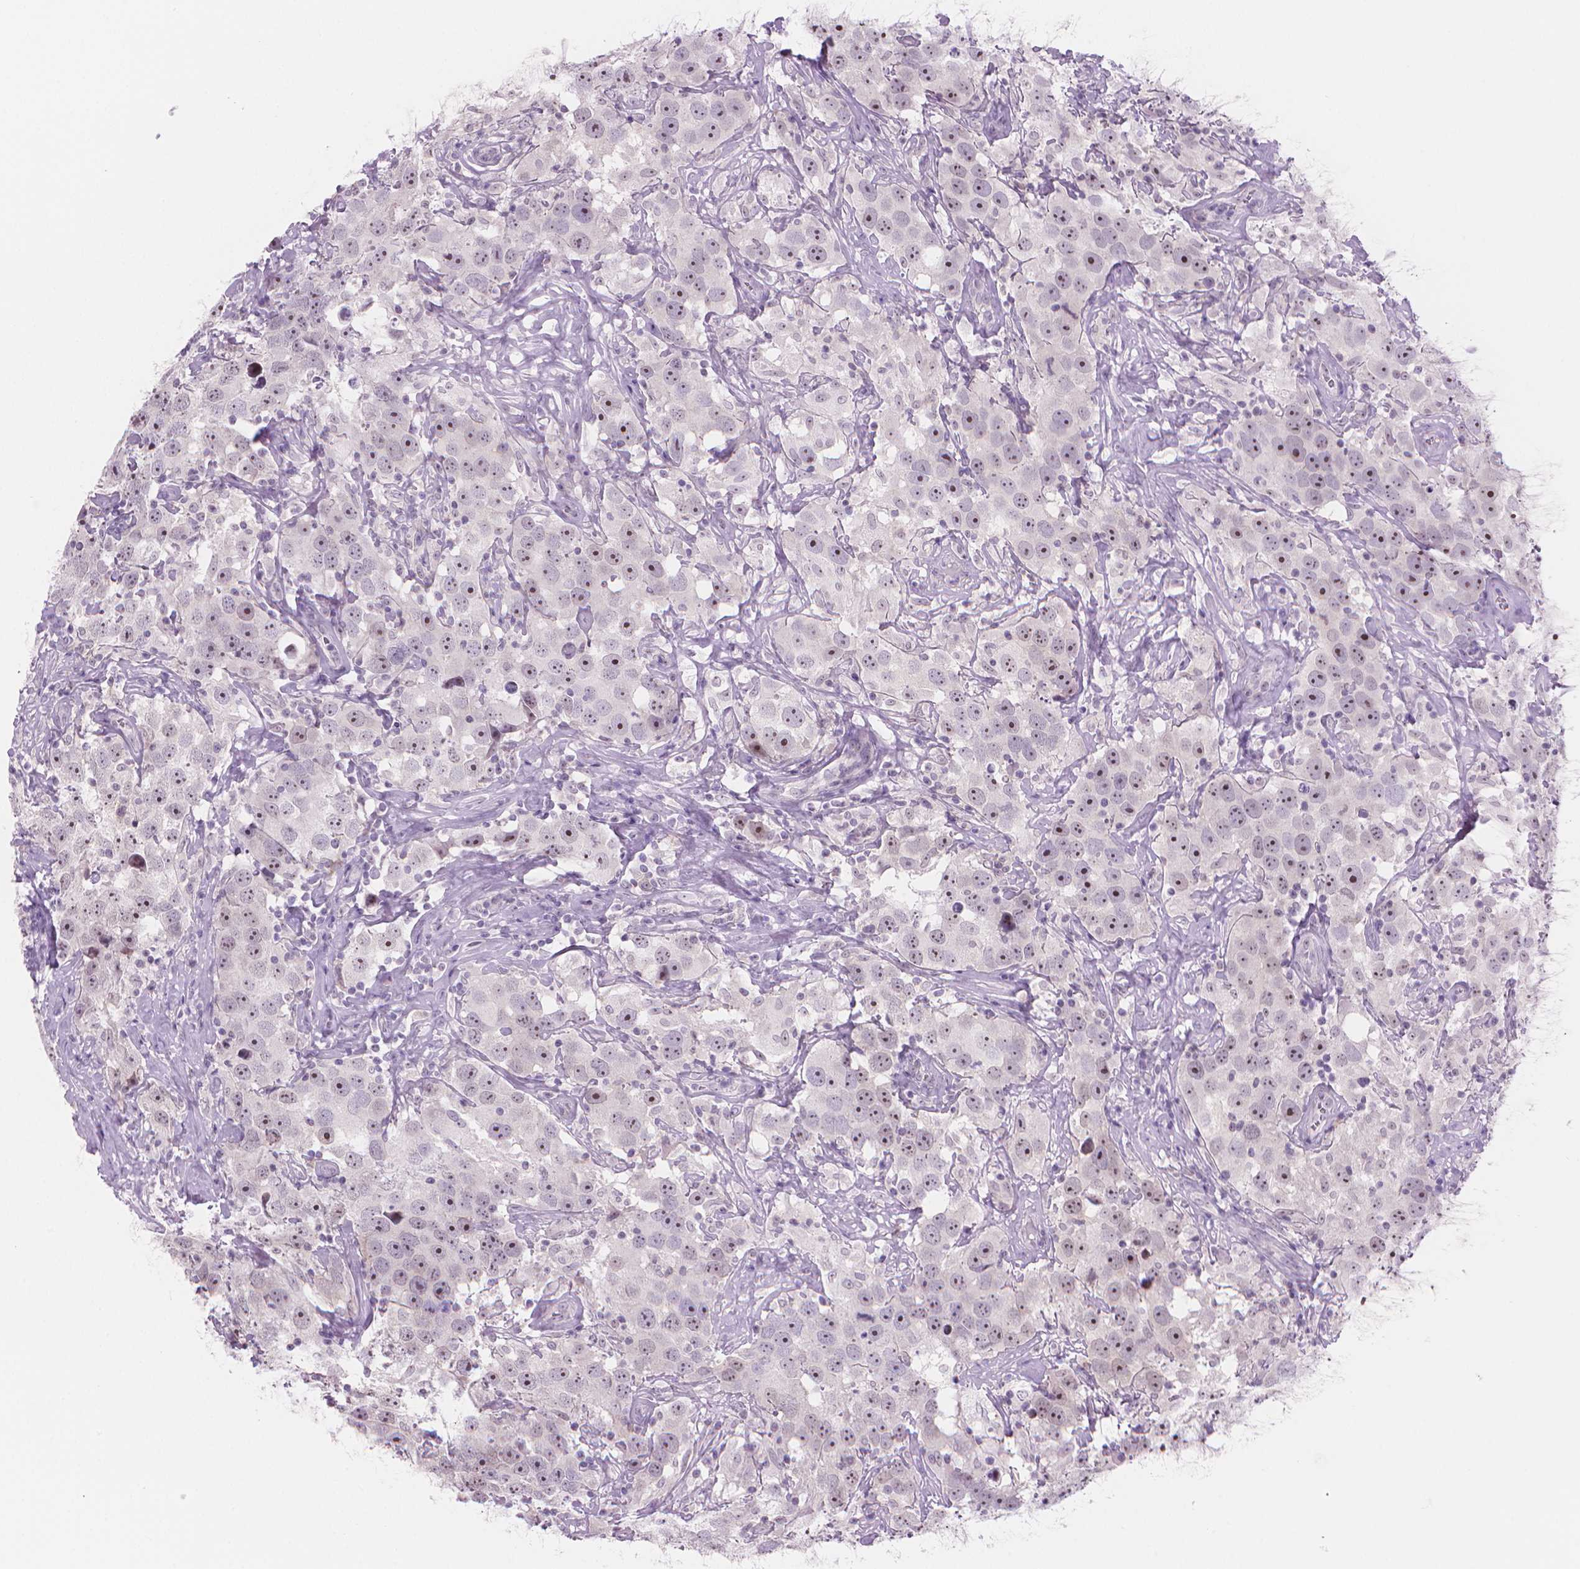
{"staining": {"intensity": "weak", "quantity": "25%-75%", "location": "nuclear"}, "tissue": "testis cancer", "cell_type": "Tumor cells", "image_type": "cancer", "snomed": [{"axis": "morphology", "description": "Seminoma, NOS"}, {"axis": "topography", "description": "Testis"}], "caption": "Tumor cells reveal low levels of weak nuclear positivity in approximately 25%-75% of cells in human testis seminoma.", "gene": "ENSG00000187186", "patient": {"sex": "male", "age": 49}}